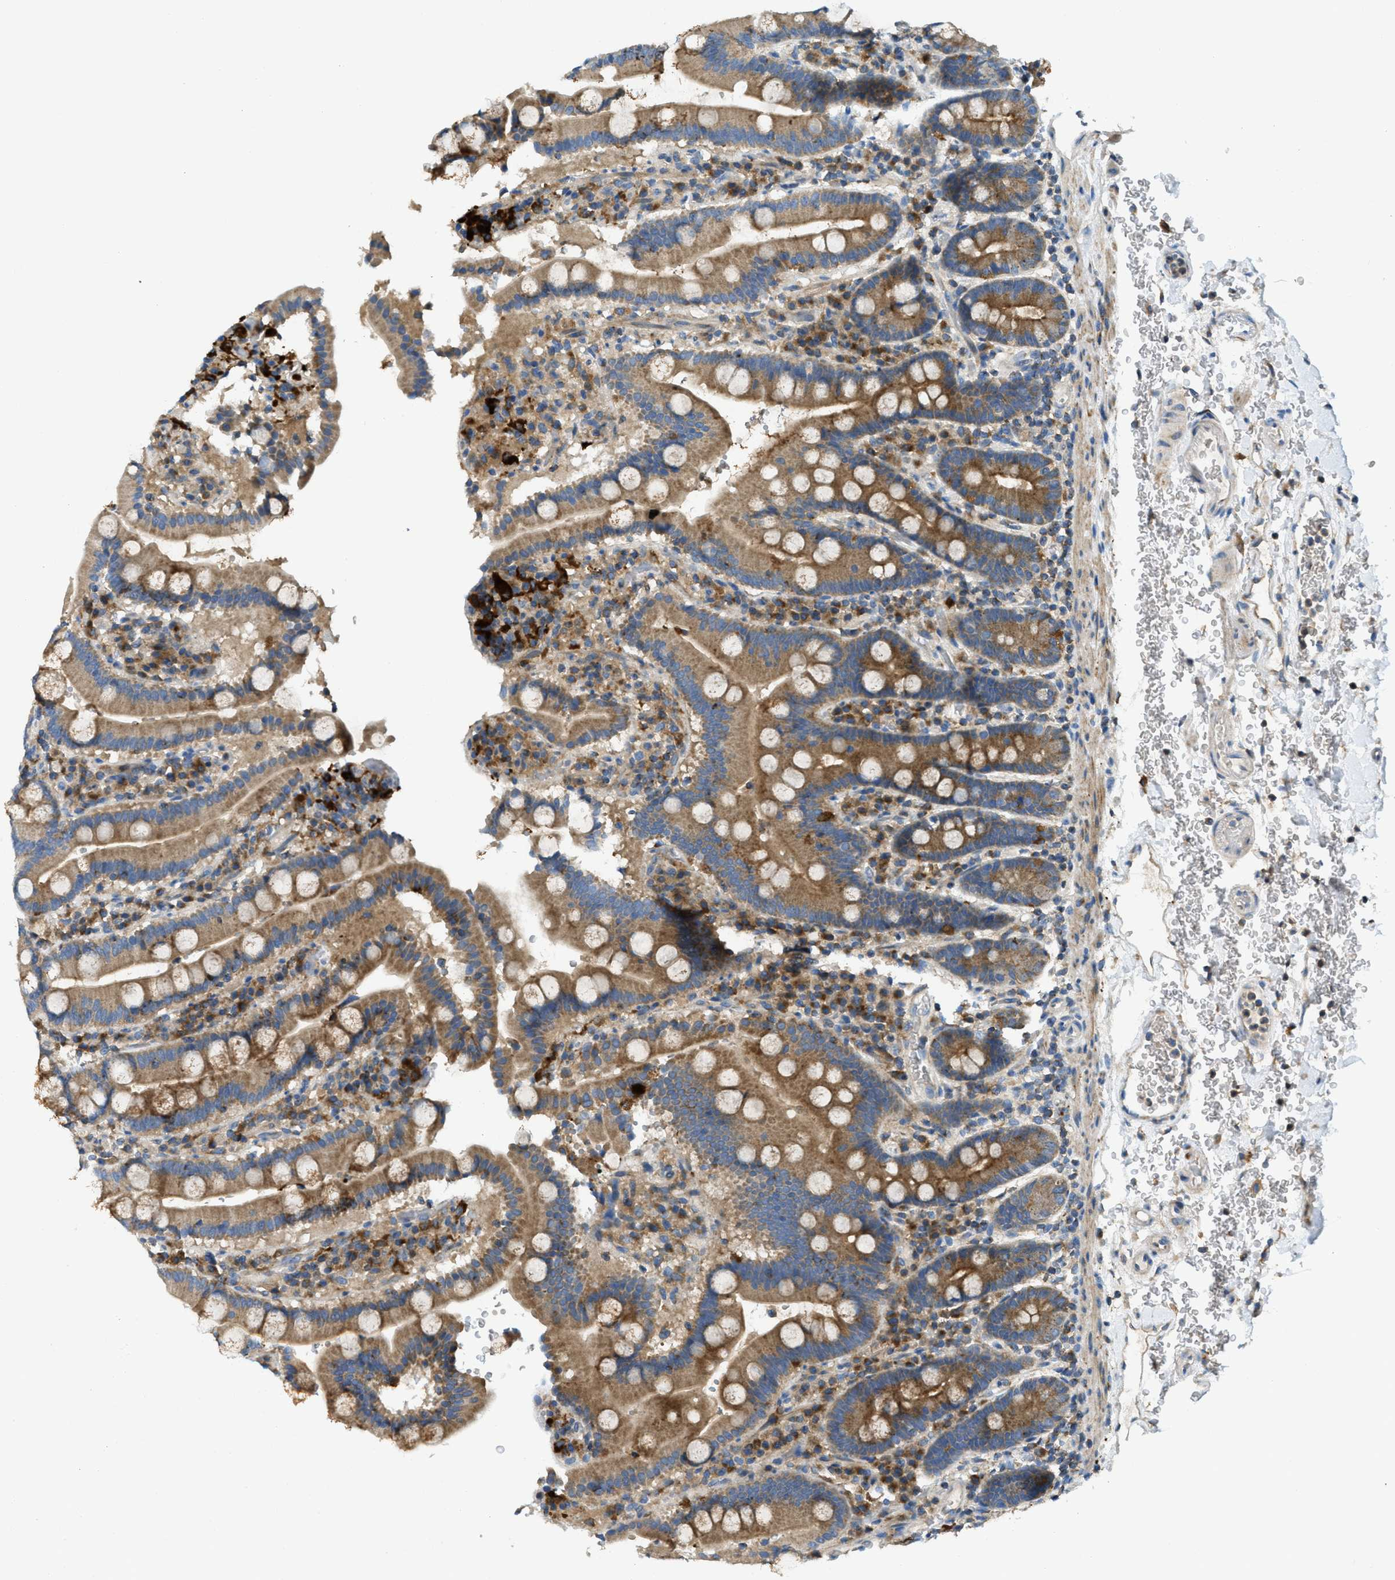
{"staining": {"intensity": "moderate", "quantity": ">75%", "location": "cytoplasmic/membranous"}, "tissue": "duodenum", "cell_type": "Glandular cells", "image_type": "normal", "snomed": [{"axis": "morphology", "description": "Normal tissue, NOS"}, {"axis": "topography", "description": "Small intestine, NOS"}], "caption": "The micrograph displays immunohistochemical staining of normal duodenum. There is moderate cytoplasmic/membranous staining is identified in about >75% of glandular cells. (DAB (3,3'-diaminobenzidine) IHC with brightfield microscopy, high magnification).", "gene": "RFFL", "patient": {"sex": "female", "age": 71}}